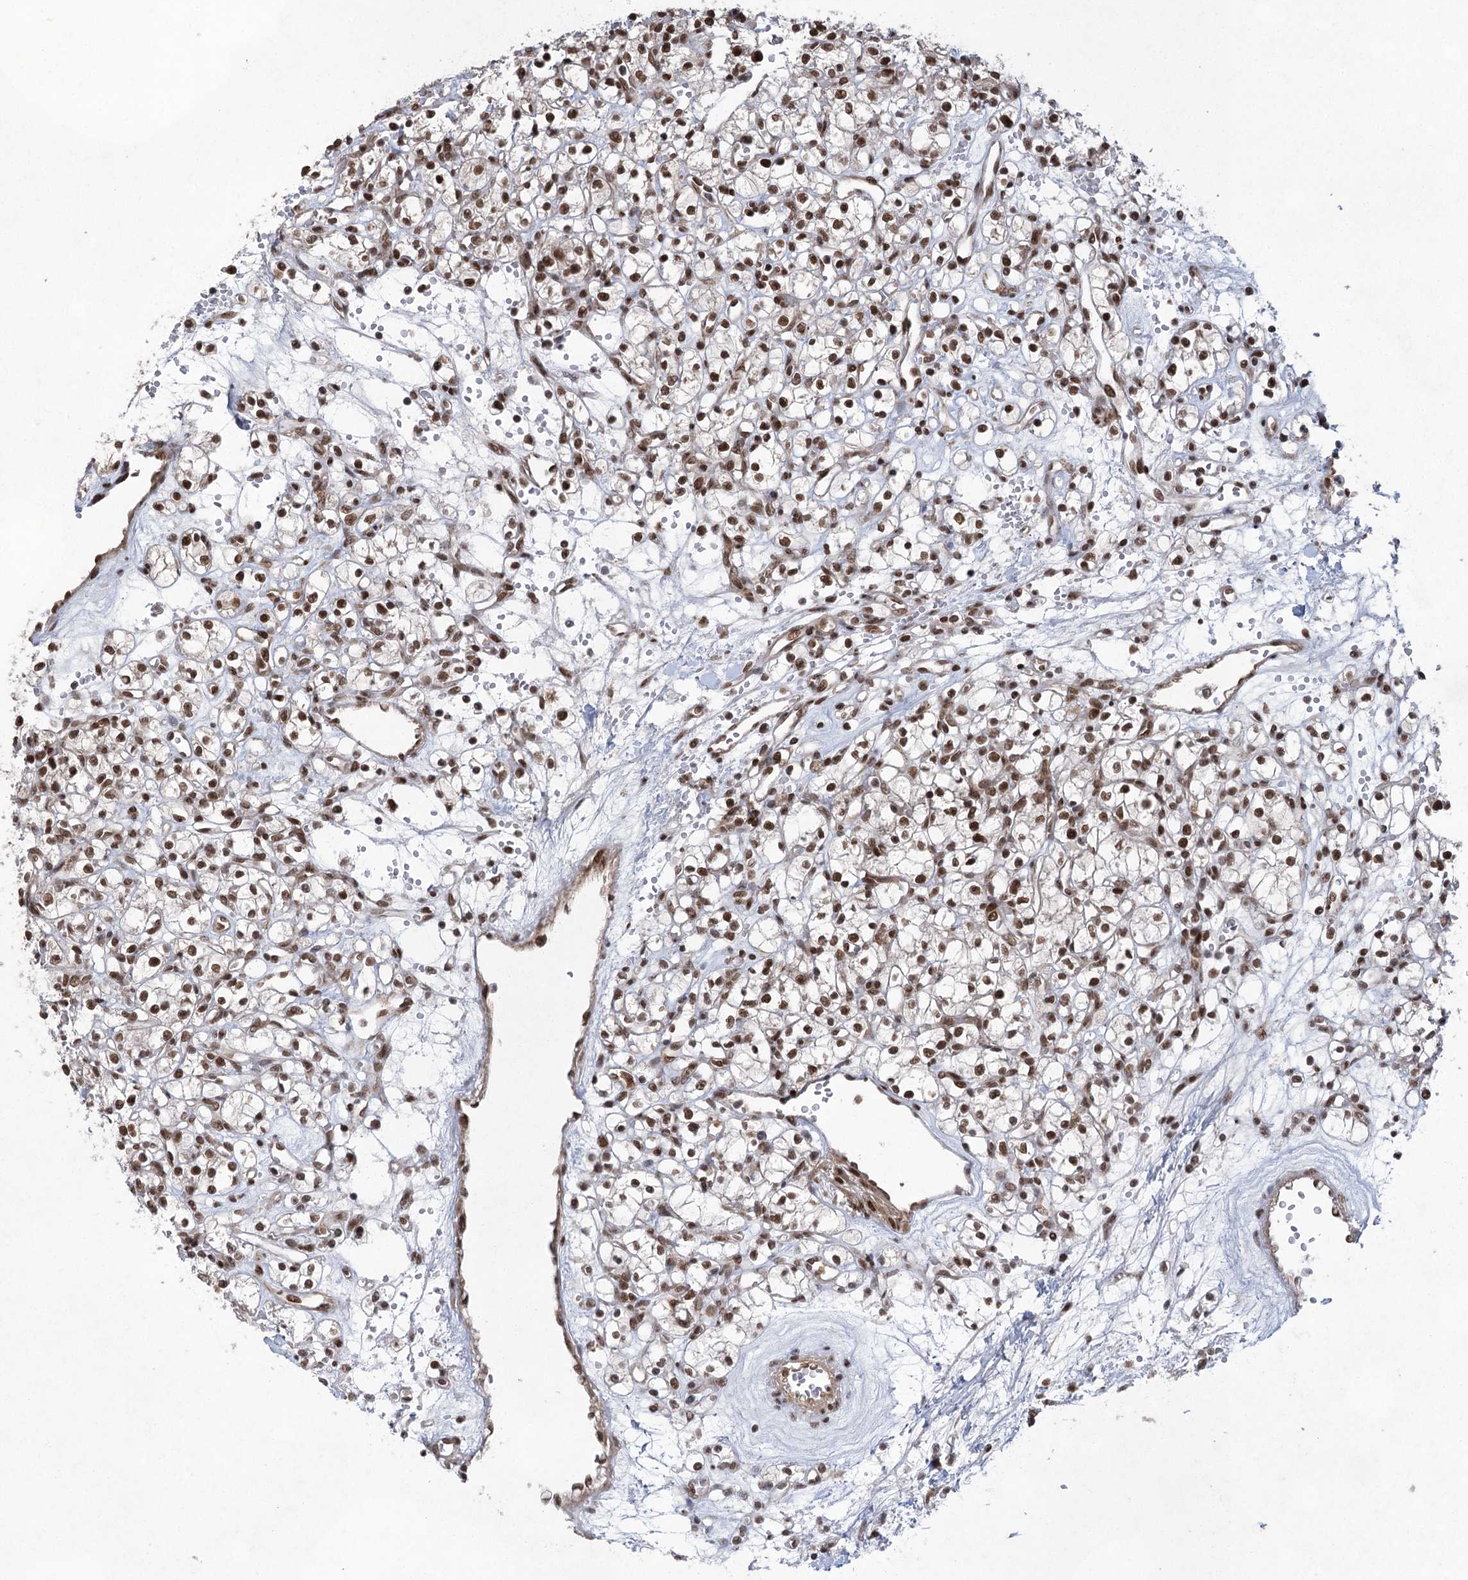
{"staining": {"intensity": "moderate", "quantity": ">75%", "location": "nuclear"}, "tissue": "renal cancer", "cell_type": "Tumor cells", "image_type": "cancer", "snomed": [{"axis": "morphology", "description": "Adenocarcinoma, NOS"}, {"axis": "topography", "description": "Kidney"}], "caption": "Renal adenocarcinoma stained for a protein (brown) displays moderate nuclear positive expression in approximately >75% of tumor cells.", "gene": "ZCCHC8", "patient": {"sex": "female", "age": 59}}